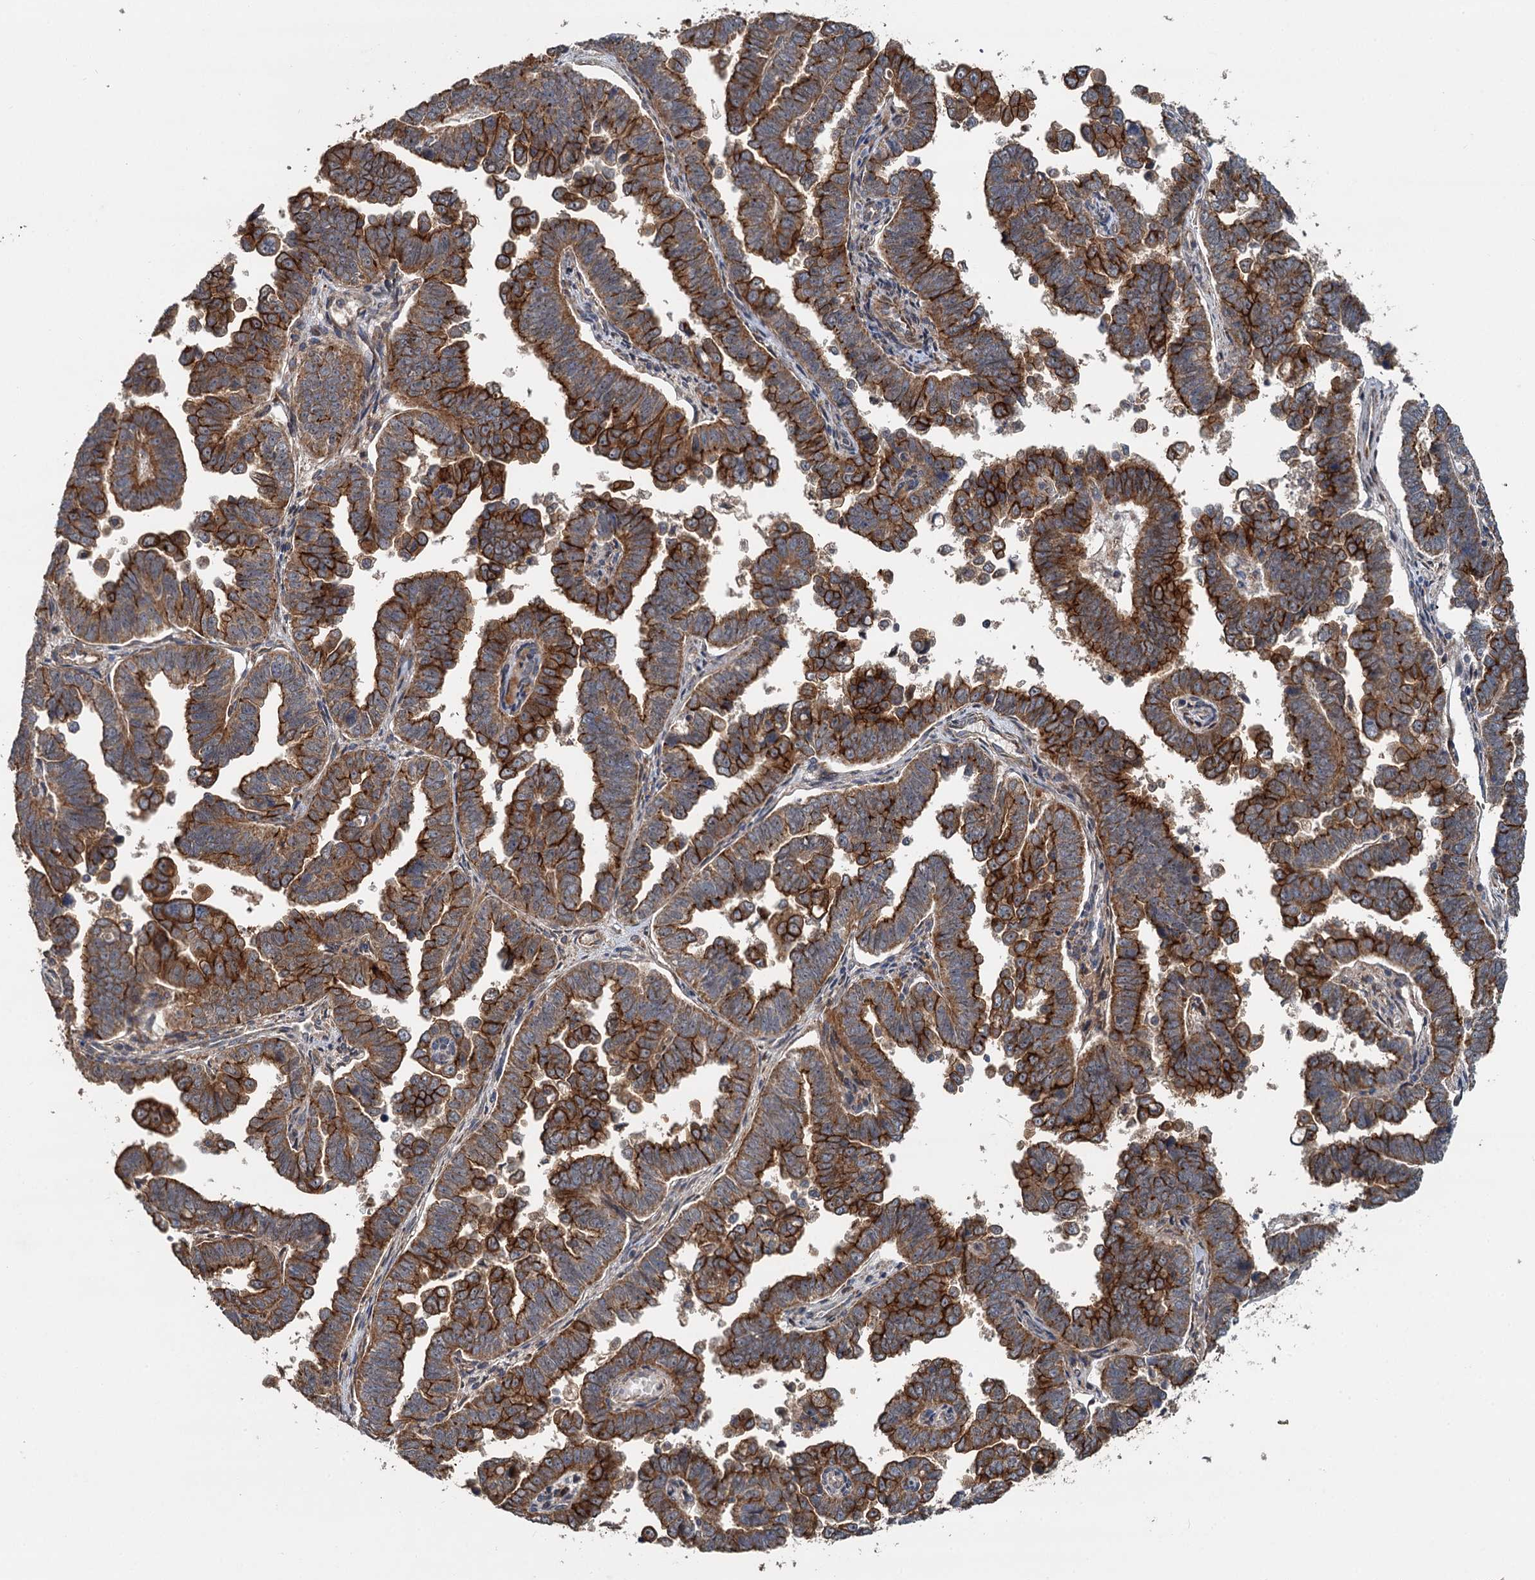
{"staining": {"intensity": "strong", "quantity": ">75%", "location": "cytoplasmic/membranous"}, "tissue": "endometrial cancer", "cell_type": "Tumor cells", "image_type": "cancer", "snomed": [{"axis": "morphology", "description": "Adenocarcinoma, NOS"}, {"axis": "topography", "description": "Endometrium"}], "caption": "IHC (DAB) staining of endometrial adenocarcinoma reveals strong cytoplasmic/membranous protein expression in approximately >75% of tumor cells. Using DAB (3,3'-diaminobenzidine) (brown) and hematoxylin (blue) stains, captured at high magnification using brightfield microscopy.", "gene": "LRRK2", "patient": {"sex": "female", "age": 75}}